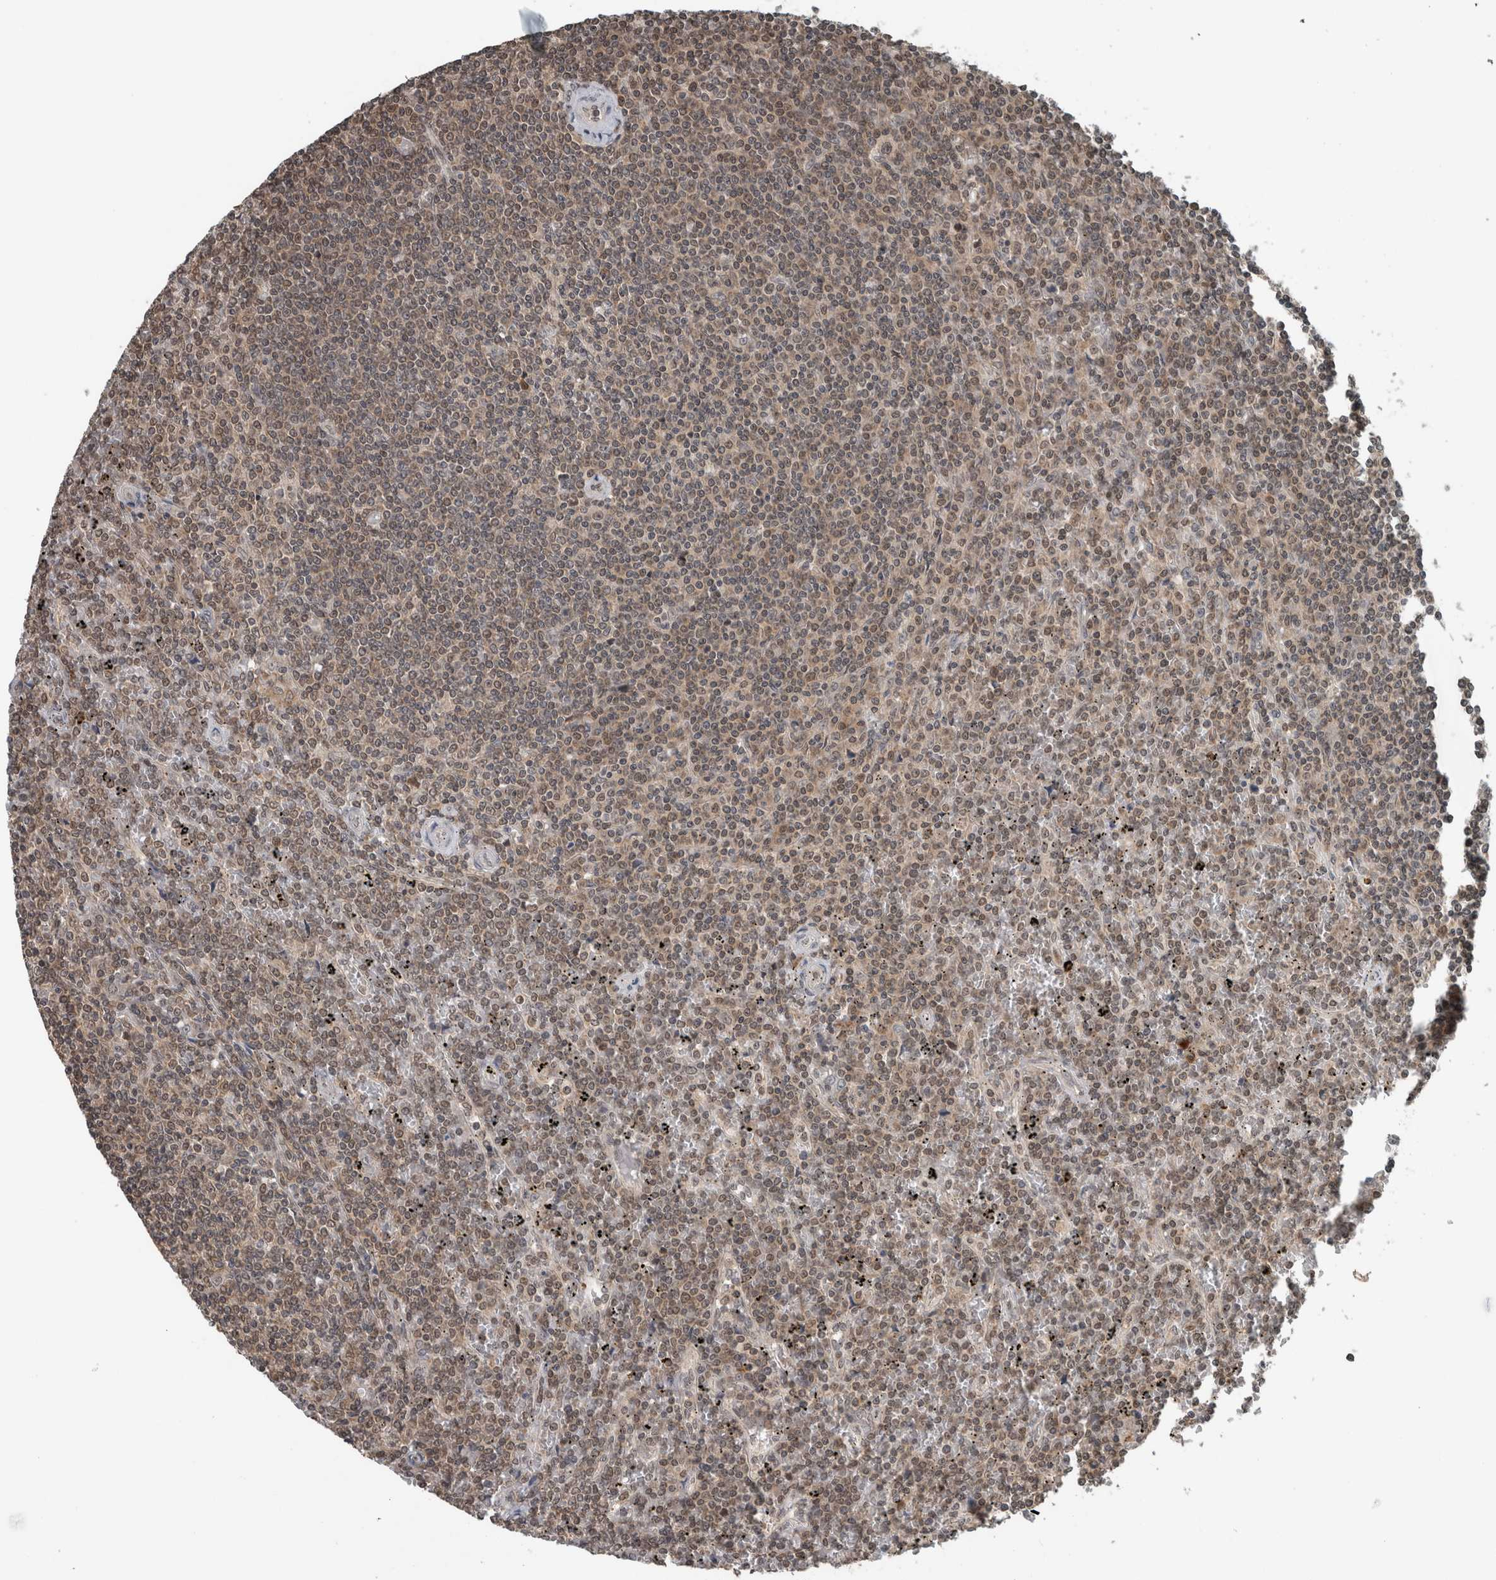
{"staining": {"intensity": "weak", "quantity": ">75%", "location": "cytoplasmic/membranous,nuclear"}, "tissue": "lymphoma", "cell_type": "Tumor cells", "image_type": "cancer", "snomed": [{"axis": "morphology", "description": "Malignant lymphoma, non-Hodgkin's type, Low grade"}, {"axis": "topography", "description": "Spleen"}], "caption": "Protein staining reveals weak cytoplasmic/membranous and nuclear positivity in about >75% of tumor cells in lymphoma.", "gene": "SPAG7", "patient": {"sex": "female", "age": 19}}